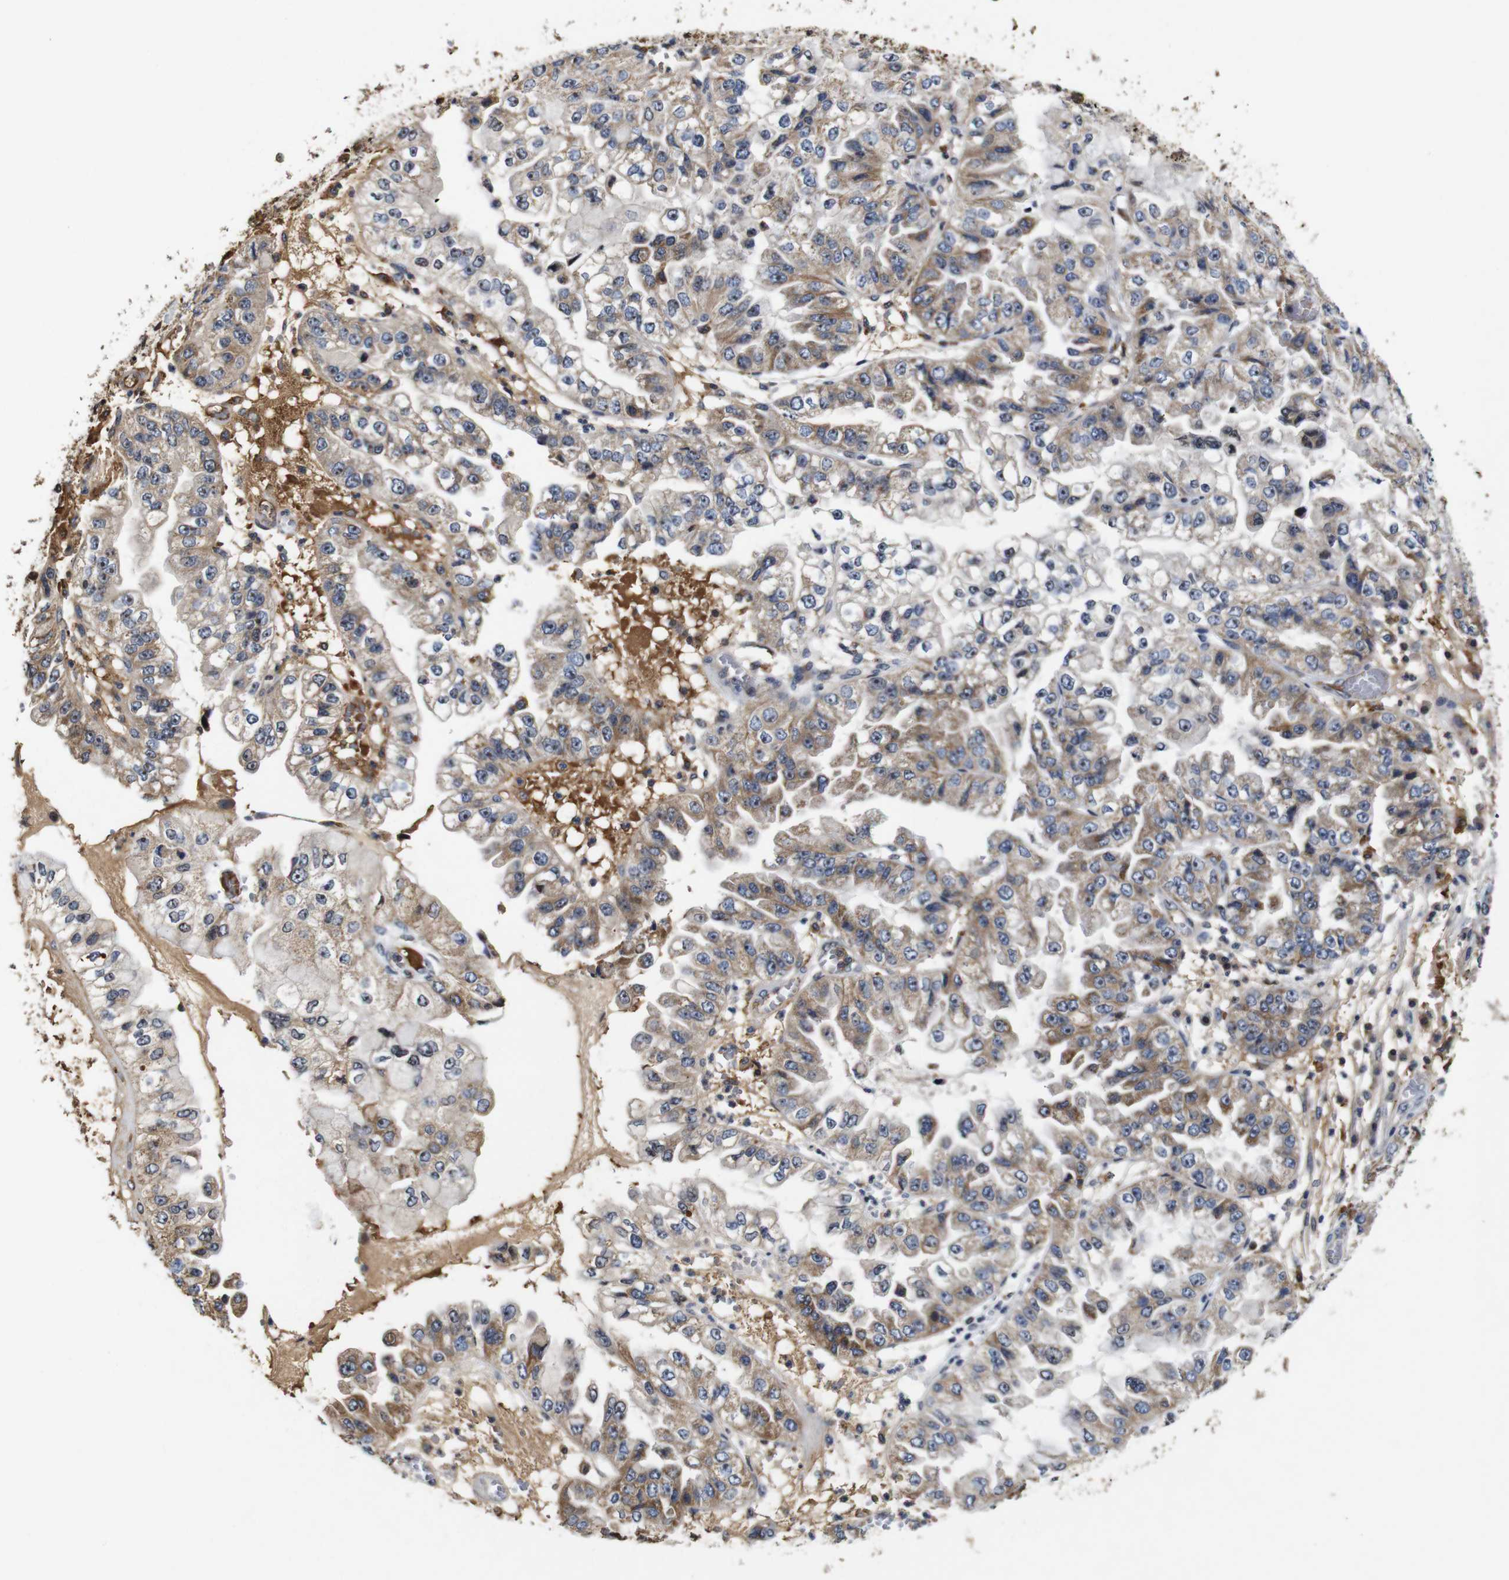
{"staining": {"intensity": "moderate", "quantity": "25%-75%", "location": "cytoplasmic/membranous"}, "tissue": "liver cancer", "cell_type": "Tumor cells", "image_type": "cancer", "snomed": [{"axis": "morphology", "description": "Cholangiocarcinoma"}, {"axis": "topography", "description": "Liver"}], "caption": "Immunohistochemistry photomicrograph of neoplastic tissue: liver cancer (cholangiocarcinoma) stained using immunohistochemistry demonstrates medium levels of moderate protein expression localized specifically in the cytoplasmic/membranous of tumor cells, appearing as a cytoplasmic/membranous brown color.", "gene": "MYC", "patient": {"sex": "female", "age": 79}}